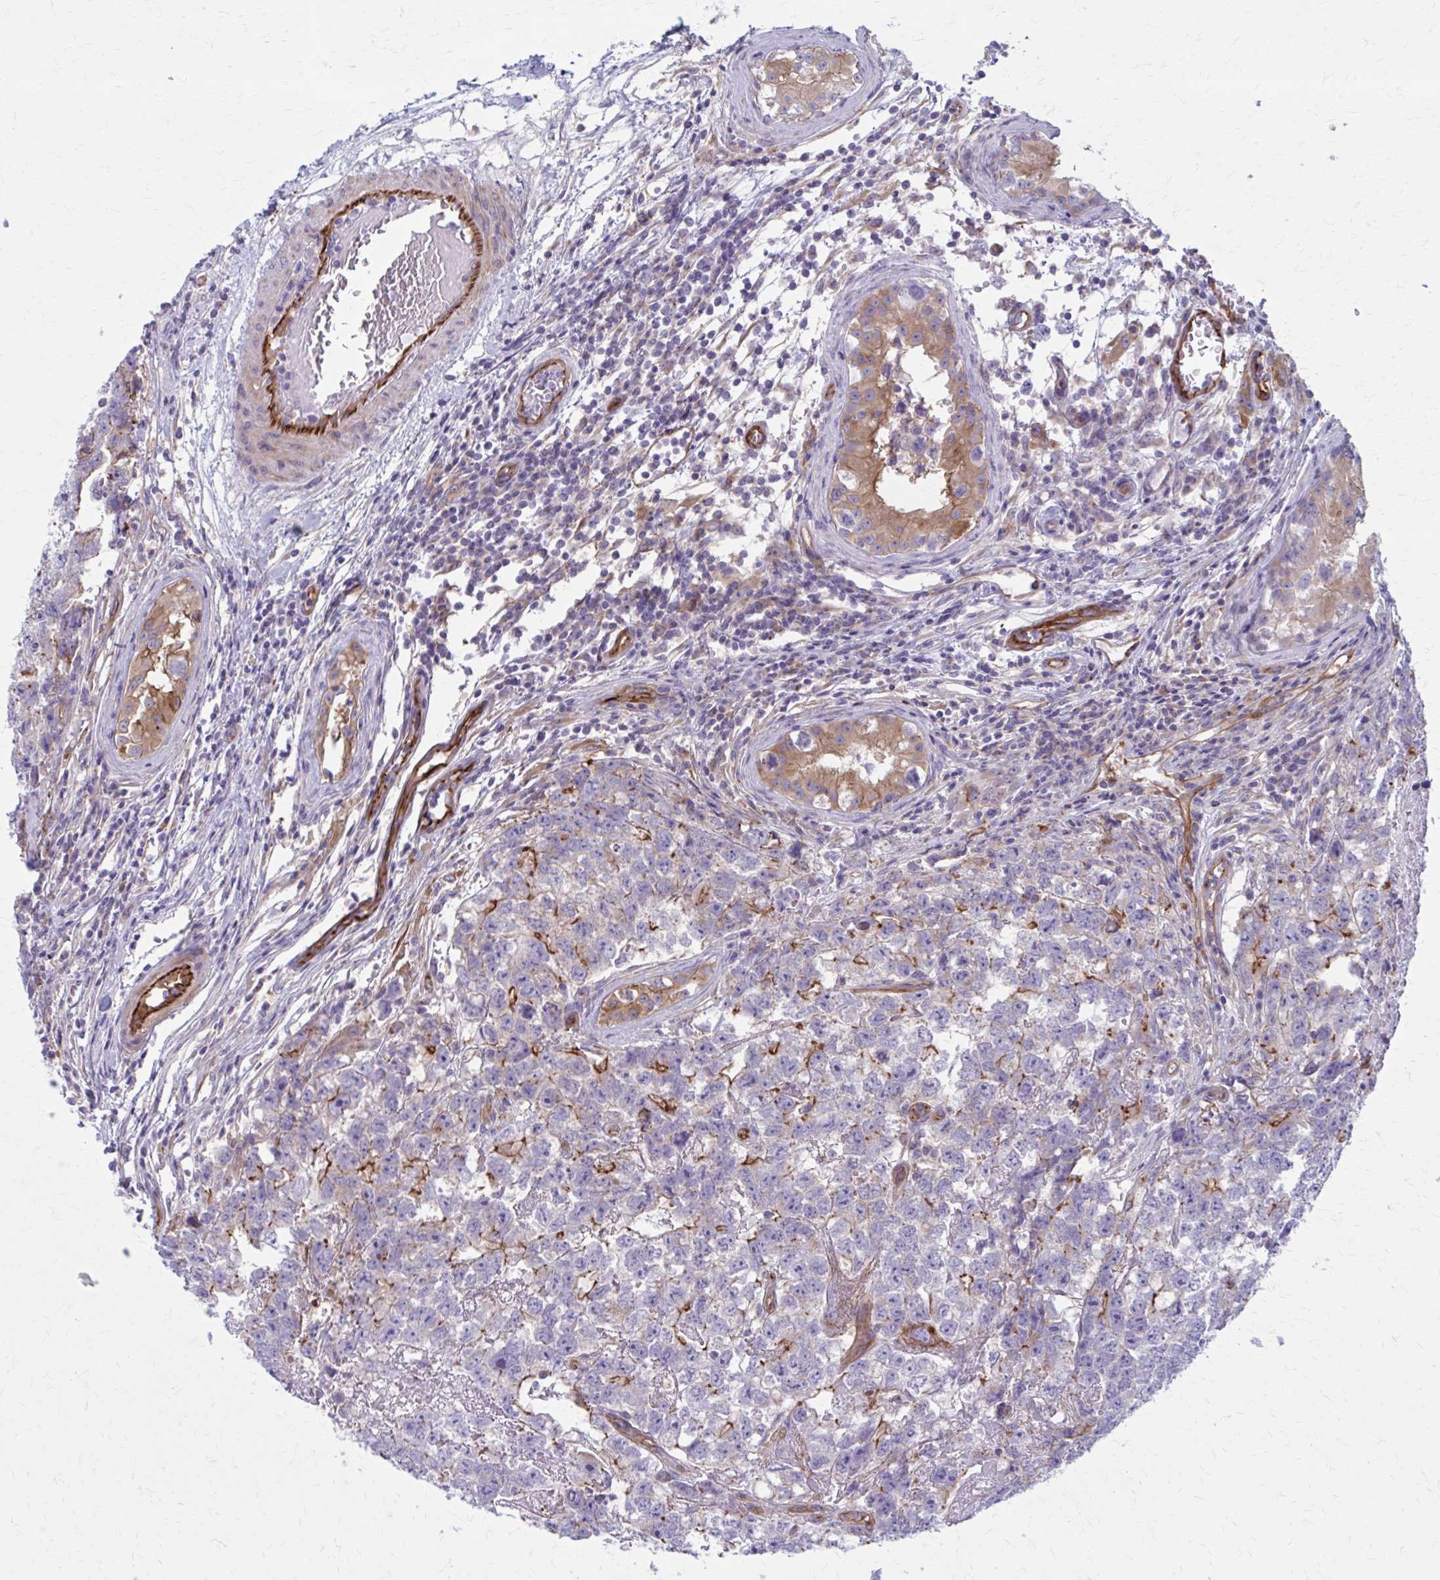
{"staining": {"intensity": "strong", "quantity": "25%-75%", "location": "cytoplasmic/membranous"}, "tissue": "testis cancer", "cell_type": "Tumor cells", "image_type": "cancer", "snomed": [{"axis": "morphology", "description": "Carcinoma, Embryonal, NOS"}, {"axis": "topography", "description": "Testis"}], "caption": "Protein expression analysis of human testis cancer (embryonal carcinoma) reveals strong cytoplasmic/membranous staining in approximately 25%-75% of tumor cells.", "gene": "ZDHHC7", "patient": {"sex": "male", "age": 22}}